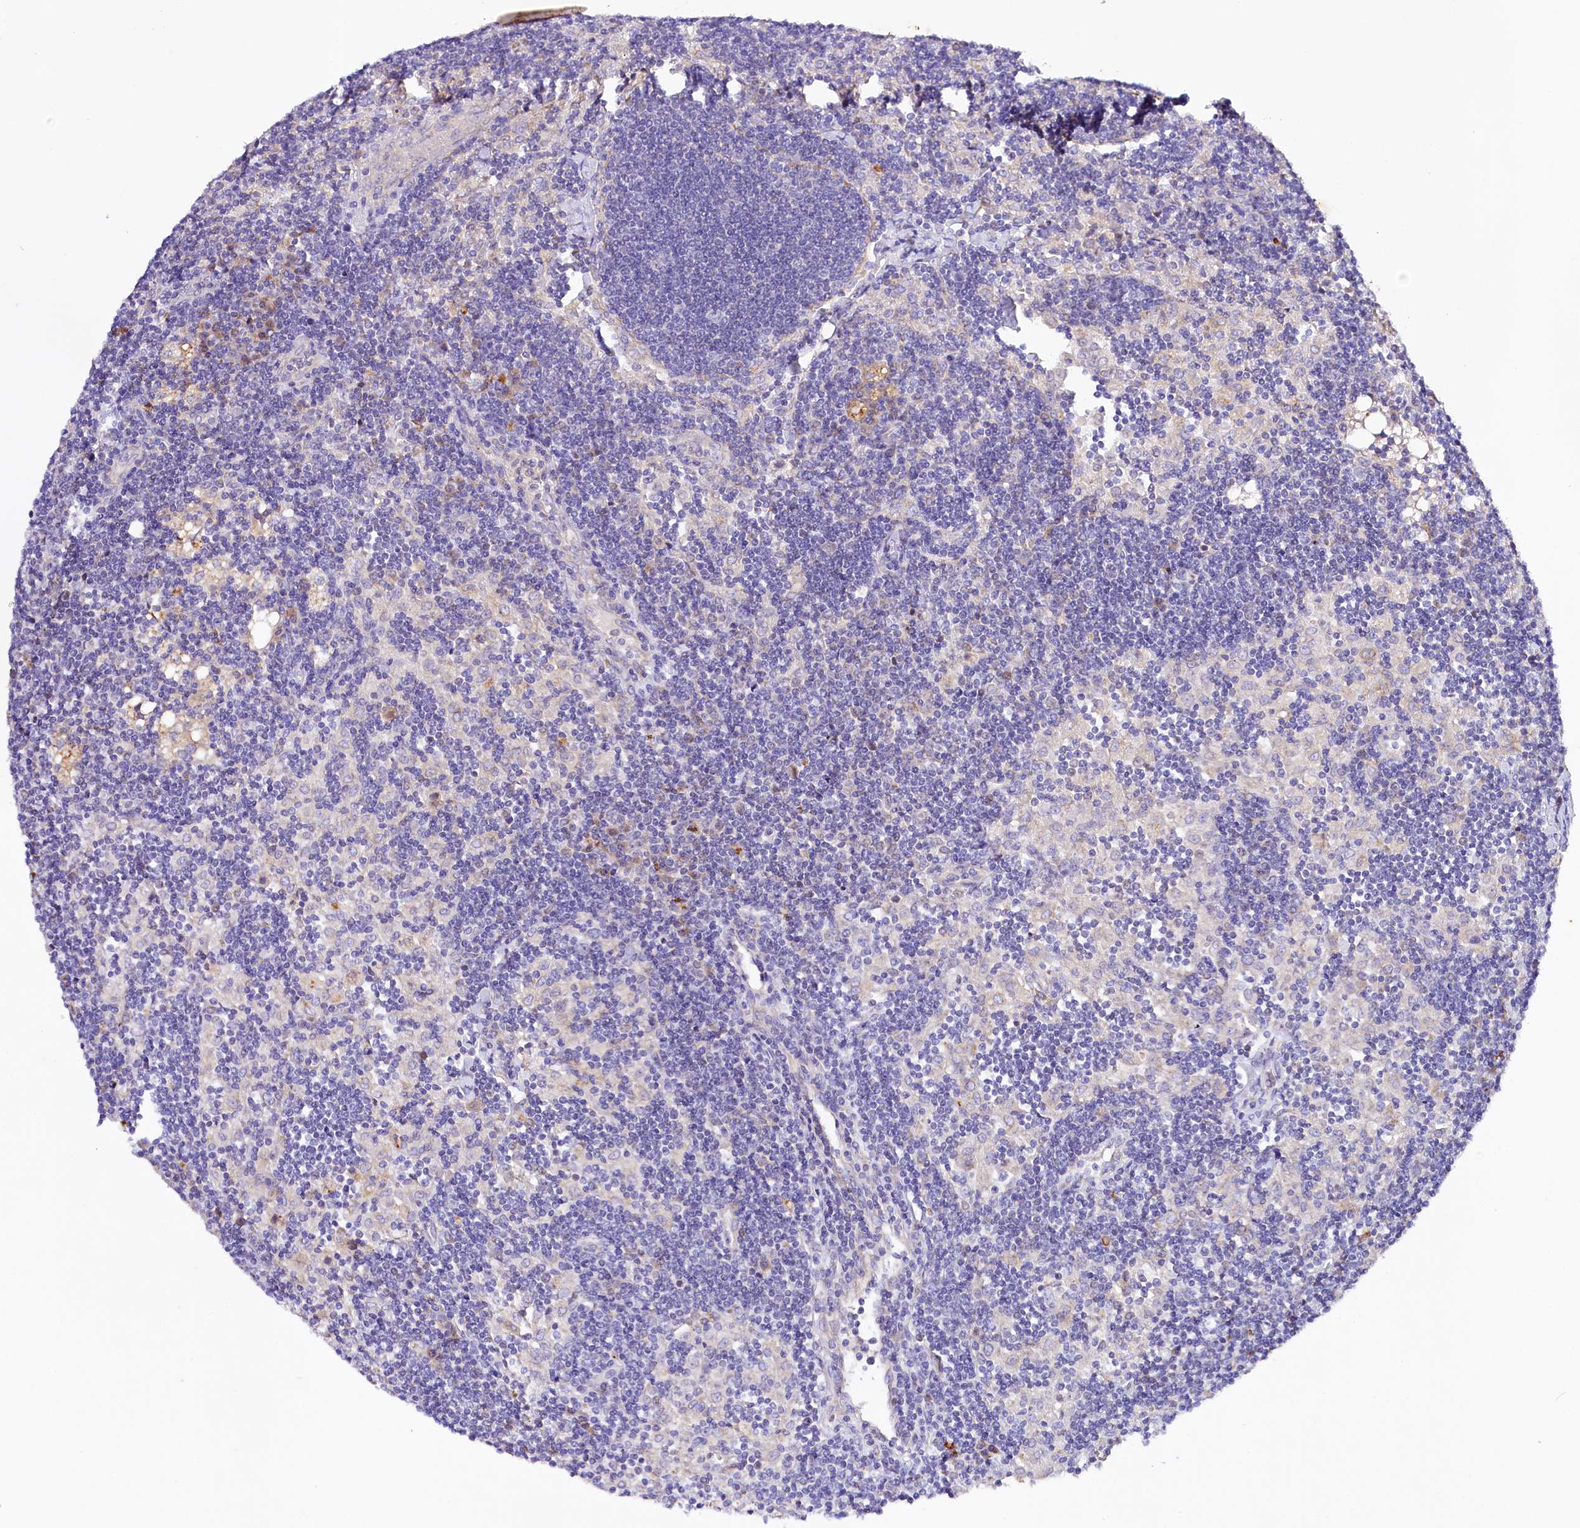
{"staining": {"intensity": "moderate", "quantity": "<25%", "location": "cytoplasmic/membranous"}, "tissue": "lymph node", "cell_type": "Germinal center cells", "image_type": "normal", "snomed": [{"axis": "morphology", "description": "Normal tissue, NOS"}, {"axis": "topography", "description": "Lymph node"}], "caption": "Germinal center cells show low levels of moderate cytoplasmic/membranous staining in about <25% of cells in unremarkable lymph node. (DAB = brown stain, brightfield microscopy at high magnification).", "gene": "SACM1L", "patient": {"sex": "male", "age": 24}}